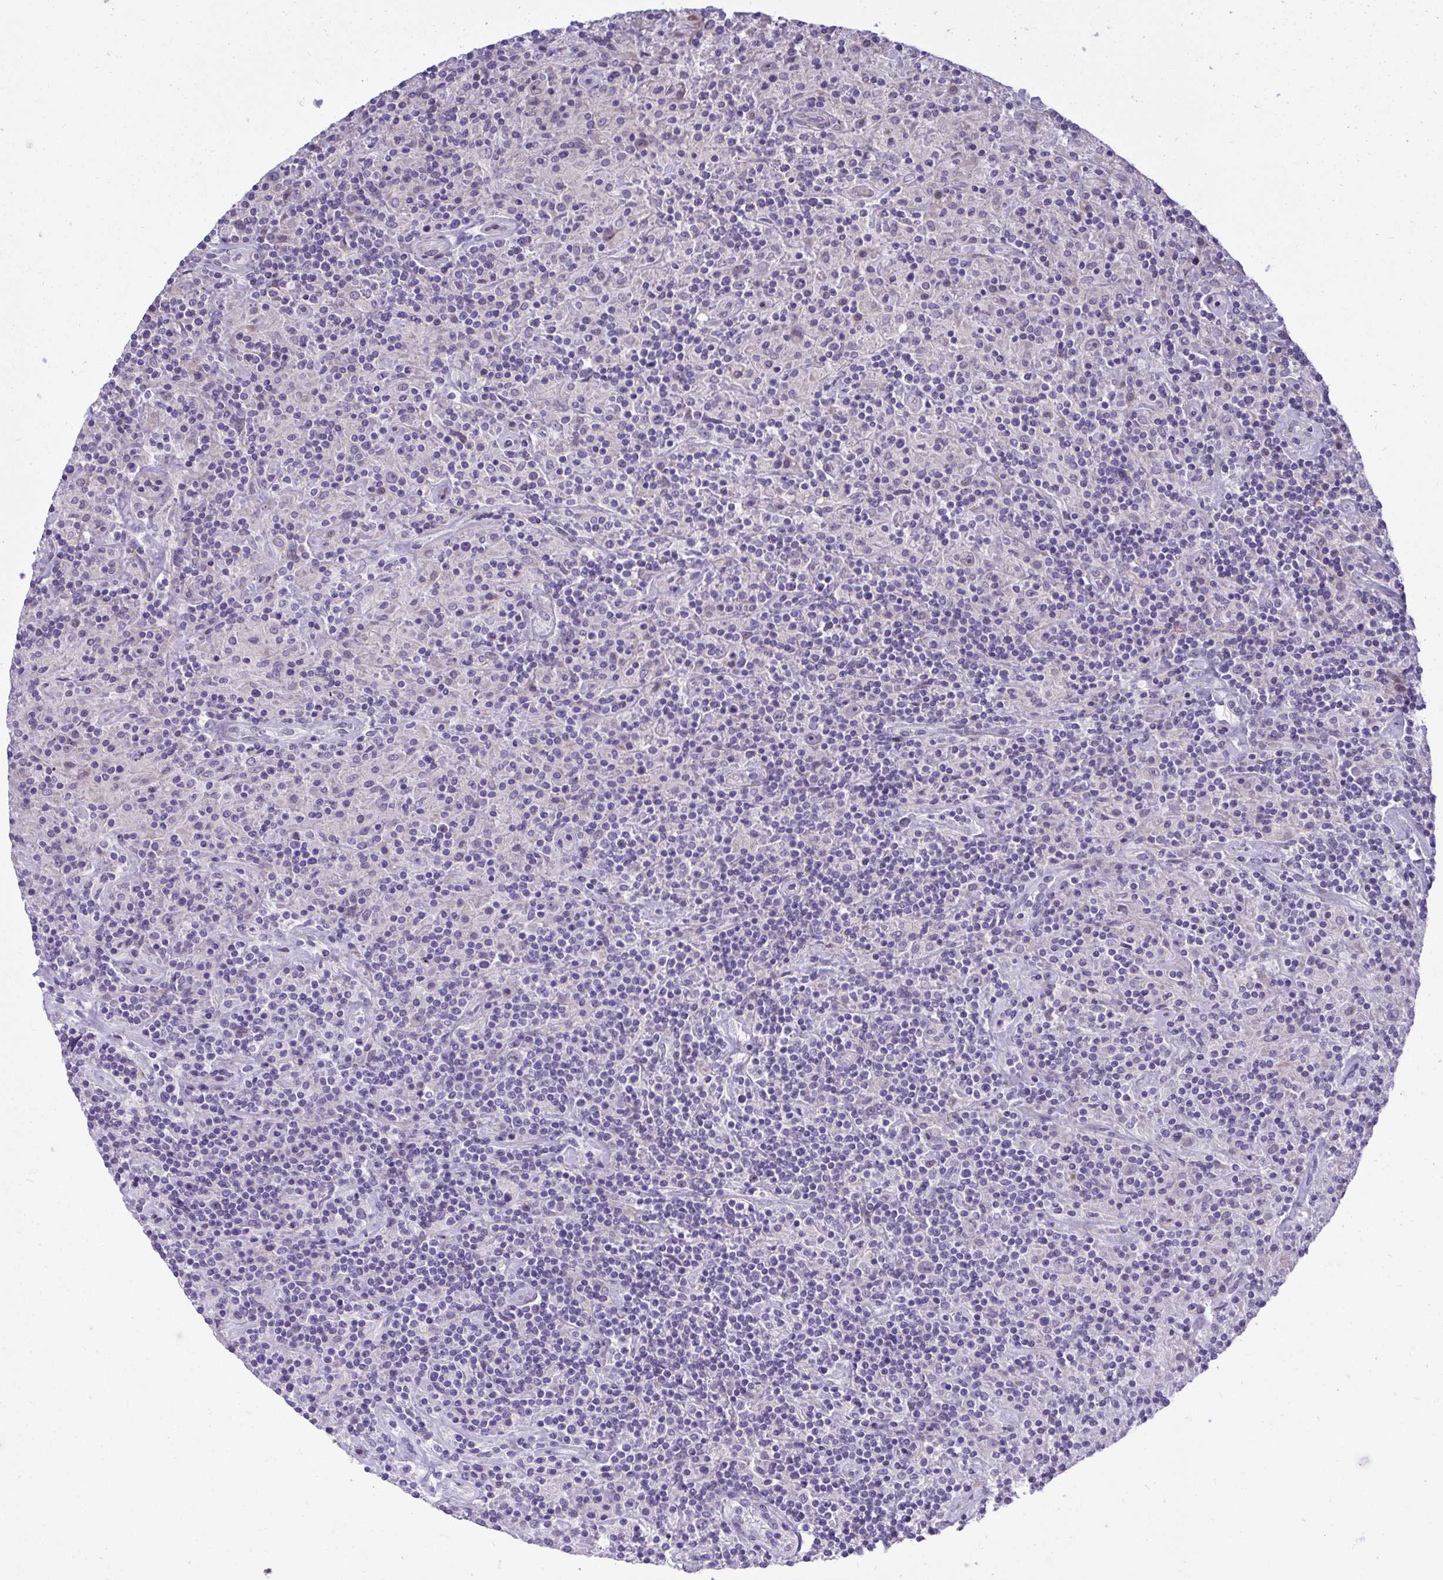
{"staining": {"intensity": "negative", "quantity": "none", "location": "none"}, "tissue": "lymphoma", "cell_type": "Tumor cells", "image_type": "cancer", "snomed": [{"axis": "morphology", "description": "Hodgkin's disease, NOS"}, {"axis": "topography", "description": "Lymph node"}], "caption": "Immunohistochemistry (IHC) photomicrograph of neoplastic tissue: lymphoma stained with DAB shows no significant protein staining in tumor cells.", "gene": "HMBOX1", "patient": {"sex": "male", "age": 70}}